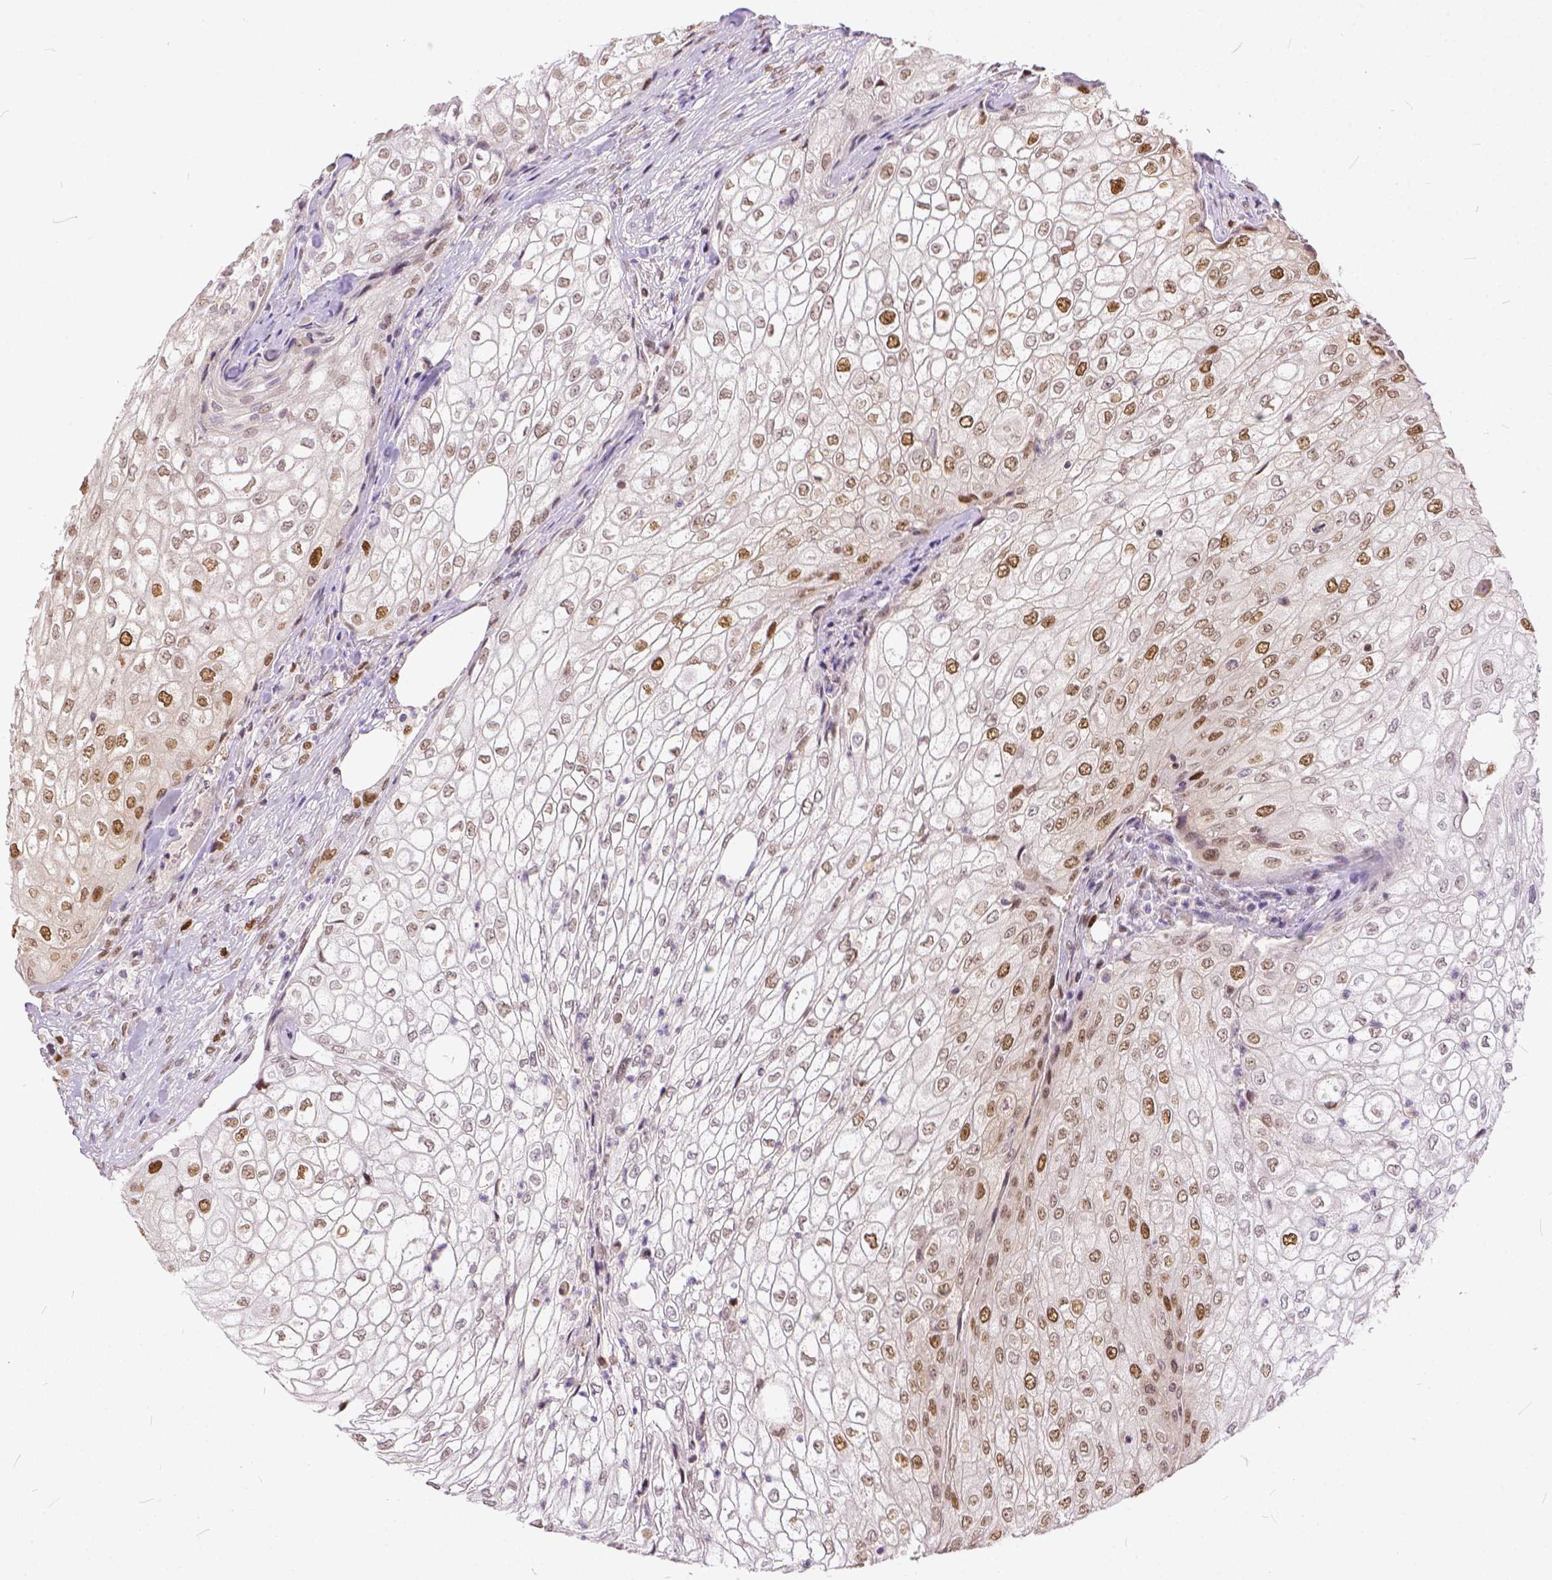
{"staining": {"intensity": "moderate", "quantity": "25%-75%", "location": "nuclear"}, "tissue": "urothelial cancer", "cell_type": "Tumor cells", "image_type": "cancer", "snomed": [{"axis": "morphology", "description": "Urothelial carcinoma, High grade"}, {"axis": "topography", "description": "Urinary bladder"}], "caption": "Urothelial carcinoma (high-grade) stained with a brown dye demonstrates moderate nuclear positive staining in approximately 25%-75% of tumor cells.", "gene": "ERCC1", "patient": {"sex": "male", "age": 62}}